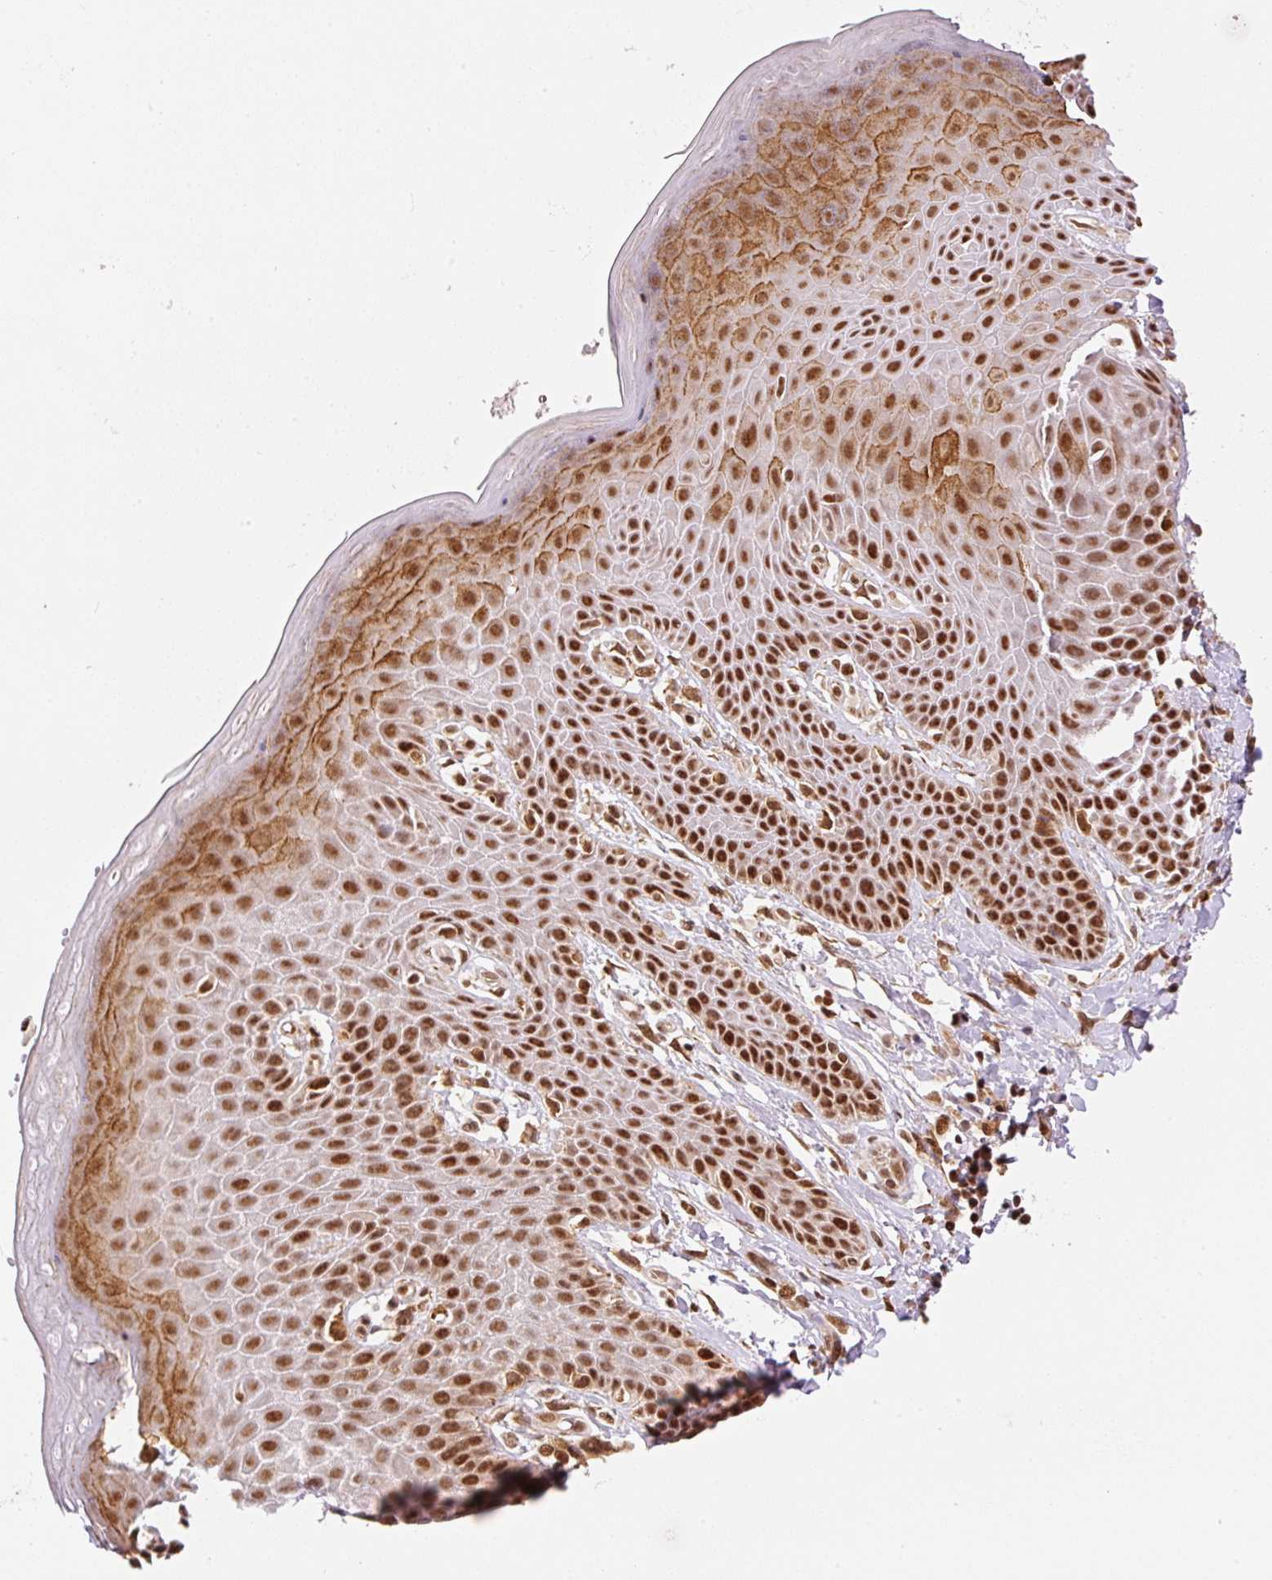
{"staining": {"intensity": "strong", "quantity": ">75%", "location": "cytoplasmic/membranous,nuclear"}, "tissue": "skin", "cell_type": "Epidermal cells", "image_type": "normal", "snomed": [{"axis": "morphology", "description": "Normal tissue, NOS"}, {"axis": "topography", "description": "Peripheral nerve tissue"}], "caption": "Immunohistochemistry image of benign skin: skin stained using immunohistochemistry (IHC) shows high levels of strong protein expression localized specifically in the cytoplasmic/membranous,nuclear of epidermal cells, appearing as a cytoplasmic/membranous,nuclear brown color.", "gene": "INTS8", "patient": {"sex": "male", "age": 51}}